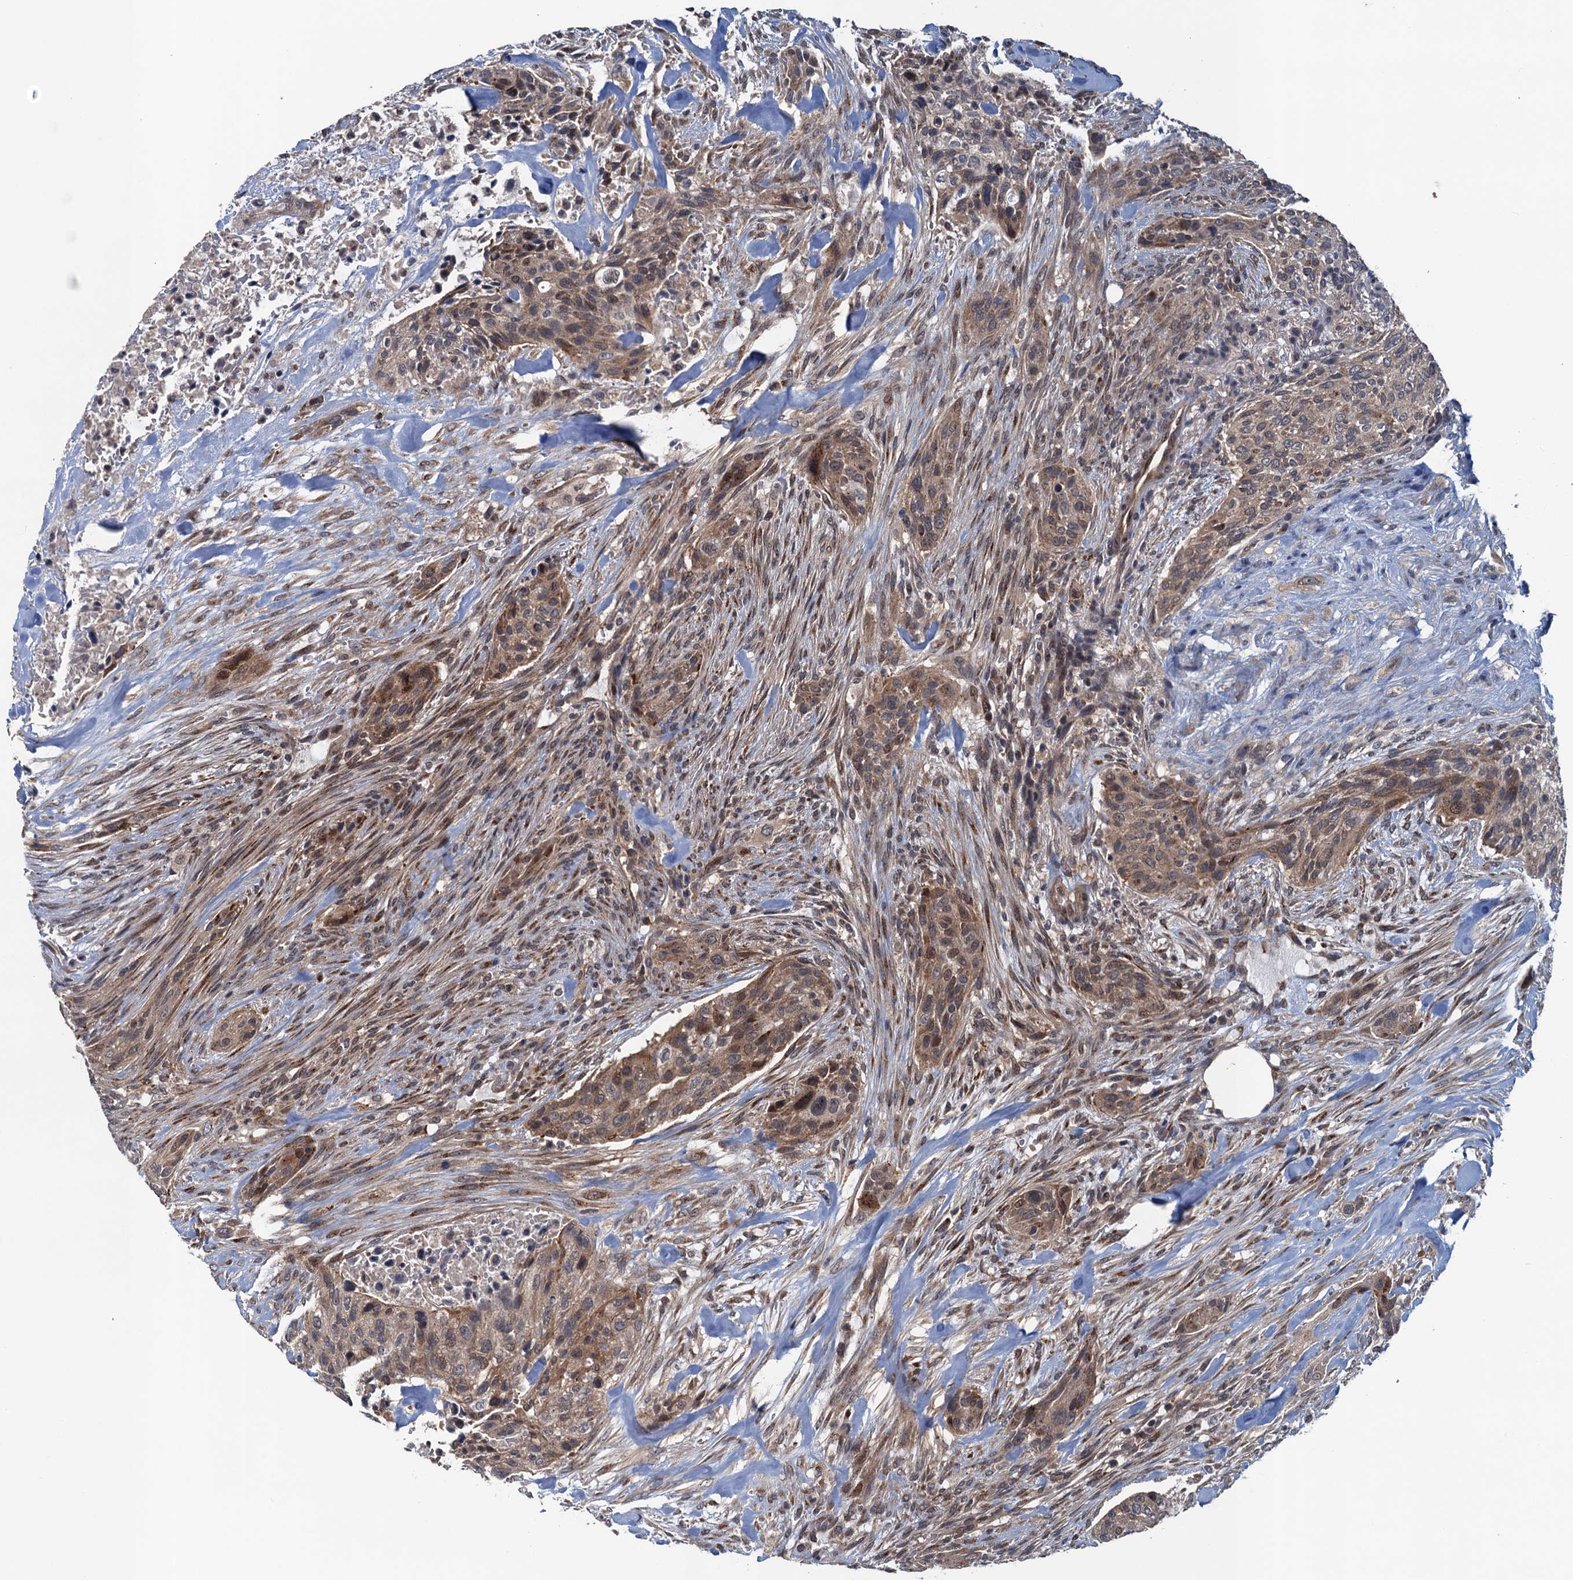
{"staining": {"intensity": "moderate", "quantity": "25%-75%", "location": "cytoplasmic/membranous,nuclear"}, "tissue": "urothelial cancer", "cell_type": "Tumor cells", "image_type": "cancer", "snomed": [{"axis": "morphology", "description": "Urothelial carcinoma, High grade"}, {"axis": "topography", "description": "Urinary bladder"}], "caption": "Immunohistochemical staining of human high-grade urothelial carcinoma exhibits moderate cytoplasmic/membranous and nuclear protein staining in about 25%-75% of tumor cells.", "gene": "RNF165", "patient": {"sex": "male", "age": 35}}